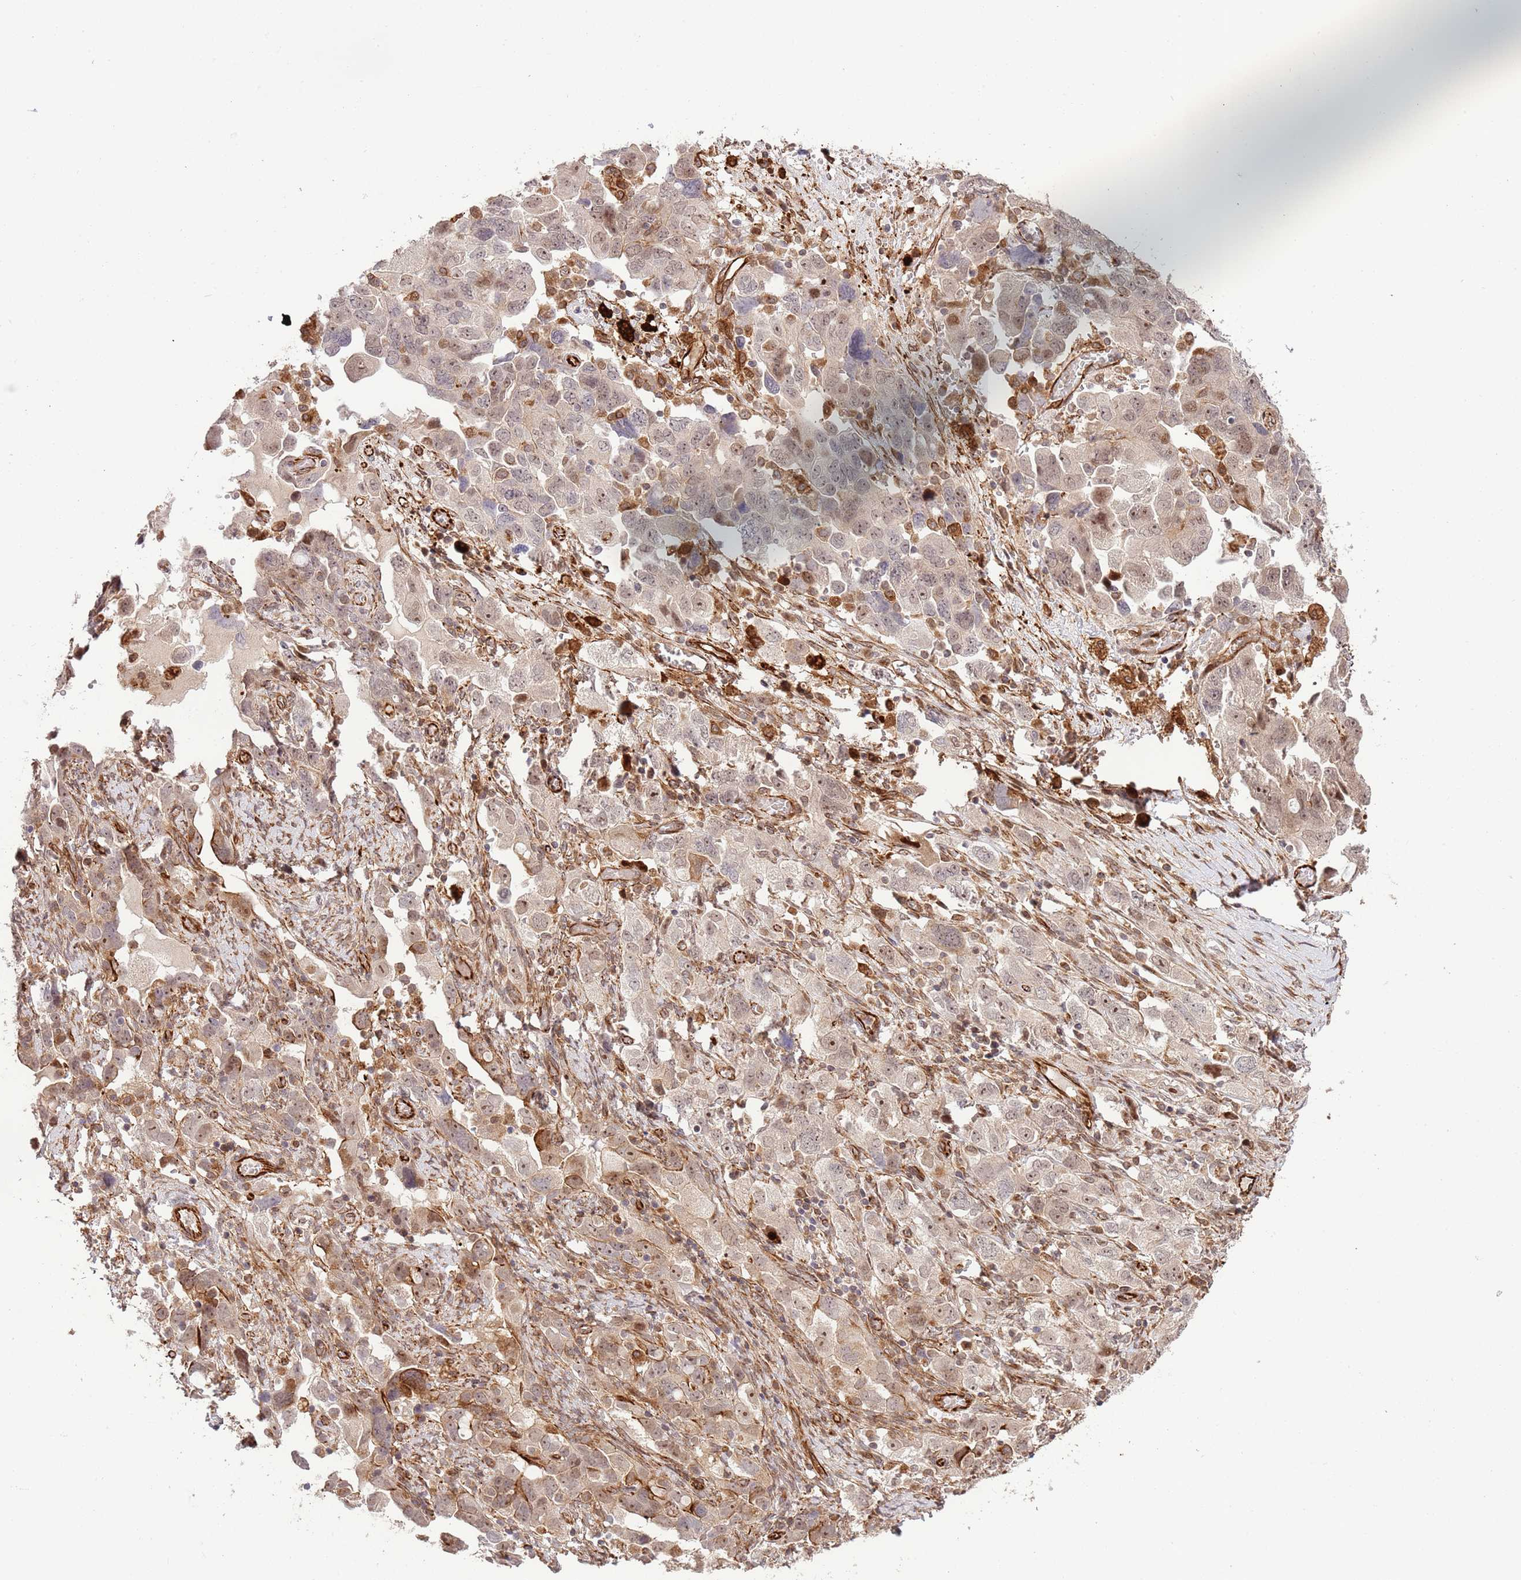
{"staining": {"intensity": "negative", "quantity": "none", "location": "none"}, "tissue": "ovarian cancer", "cell_type": "Tumor cells", "image_type": "cancer", "snomed": [{"axis": "morphology", "description": "Carcinoma, NOS"}, {"axis": "morphology", "description": "Cystadenocarcinoma, serous, NOS"}, {"axis": "topography", "description": "Ovary"}], "caption": "This is an IHC histopathology image of ovarian cancer (serous cystadenocarcinoma). There is no staining in tumor cells.", "gene": "NEK3", "patient": {"sex": "female", "age": 69}}